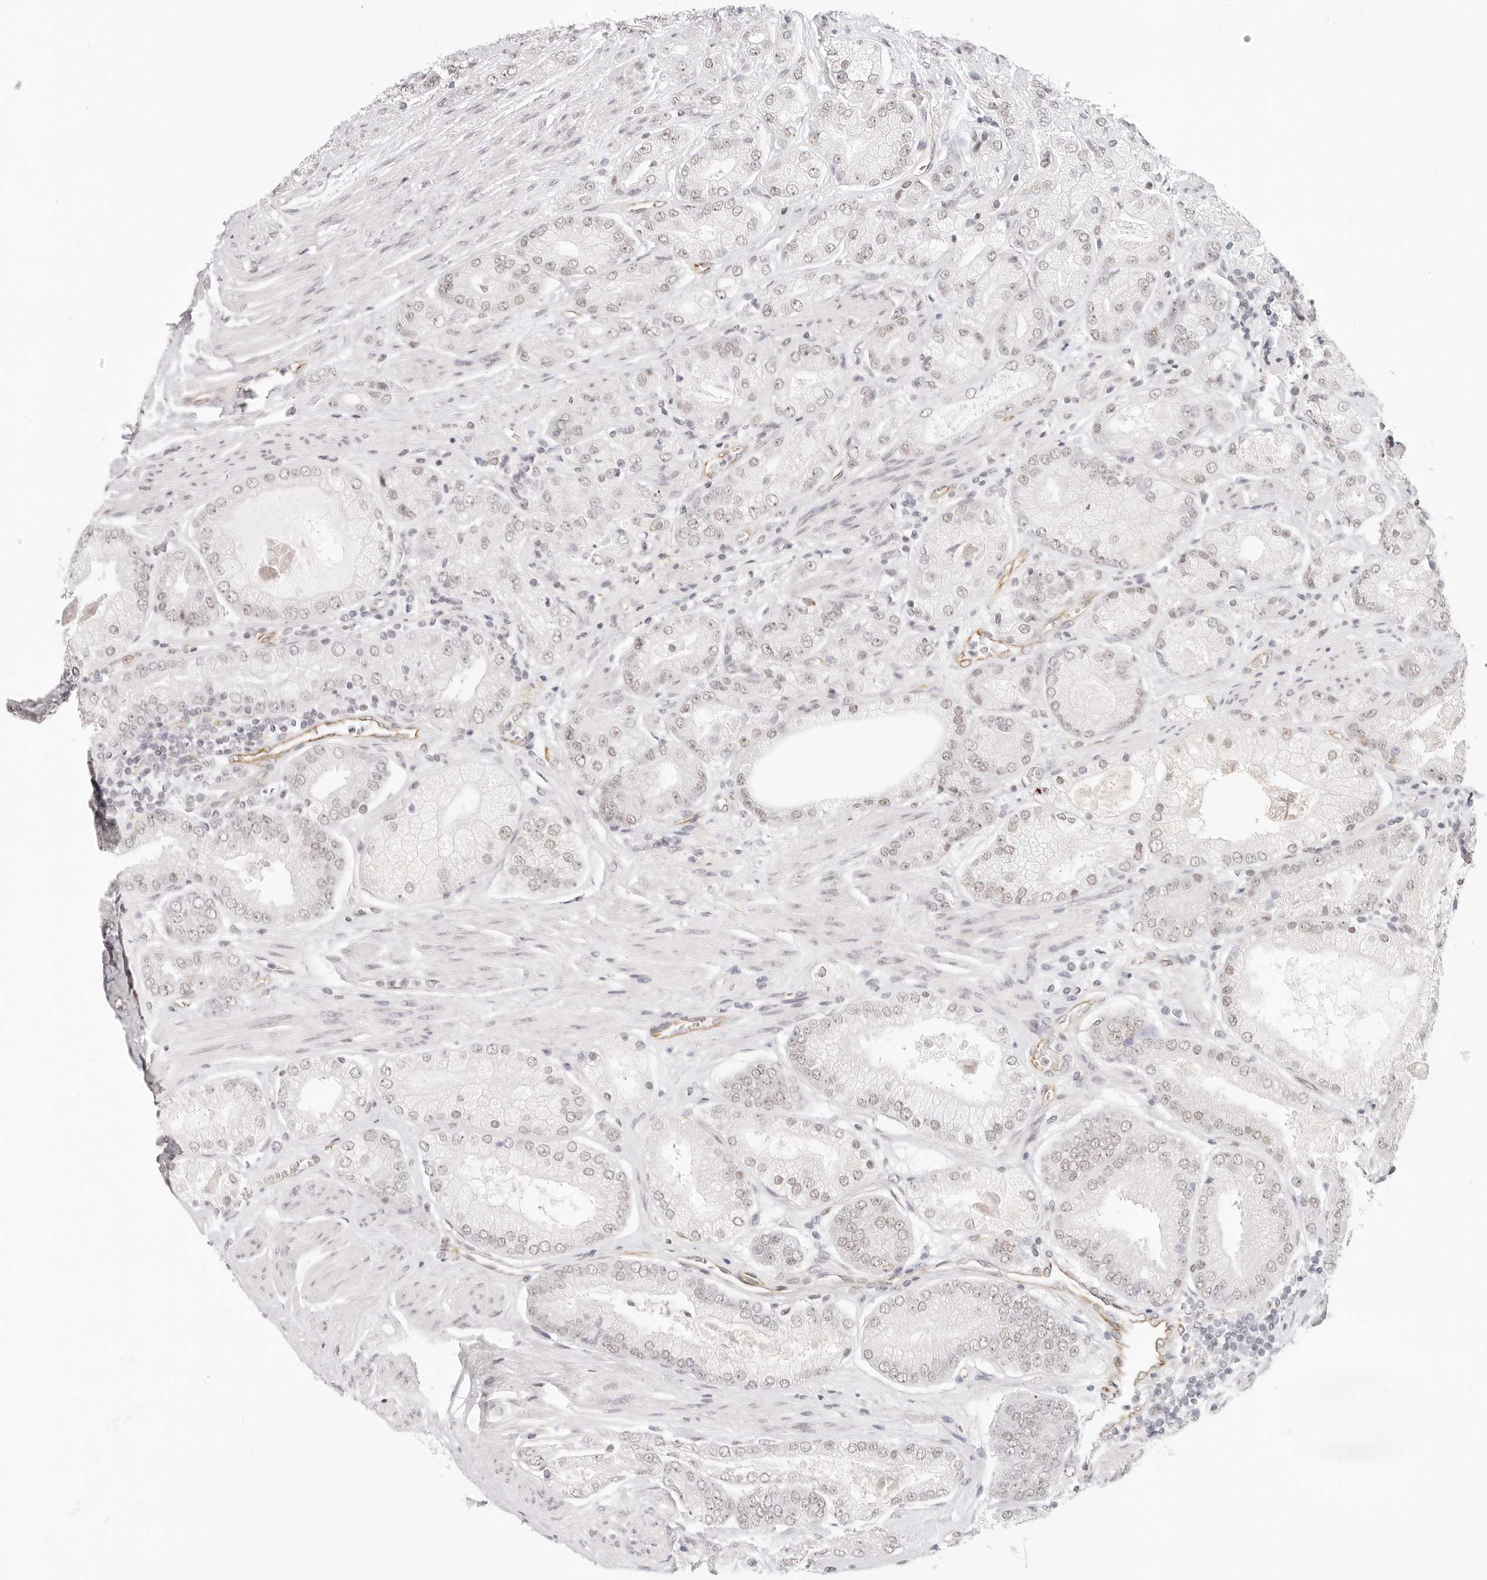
{"staining": {"intensity": "weak", "quantity": "<25%", "location": "nuclear"}, "tissue": "prostate cancer", "cell_type": "Tumor cells", "image_type": "cancer", "snomed": [{"axis": "morphology", "description": "Adenocarcinoma, High grade"}, {"axis": "topography", "description": "Prostate"}], "caption": "Immunohistochemical staining of human prostate cancer (high-grade adenocarcinoma) demonstrates no significant positivity in tumor cells.", "gene": "ZC3H11A", "patient": {"sex": "male", "age": 58}}